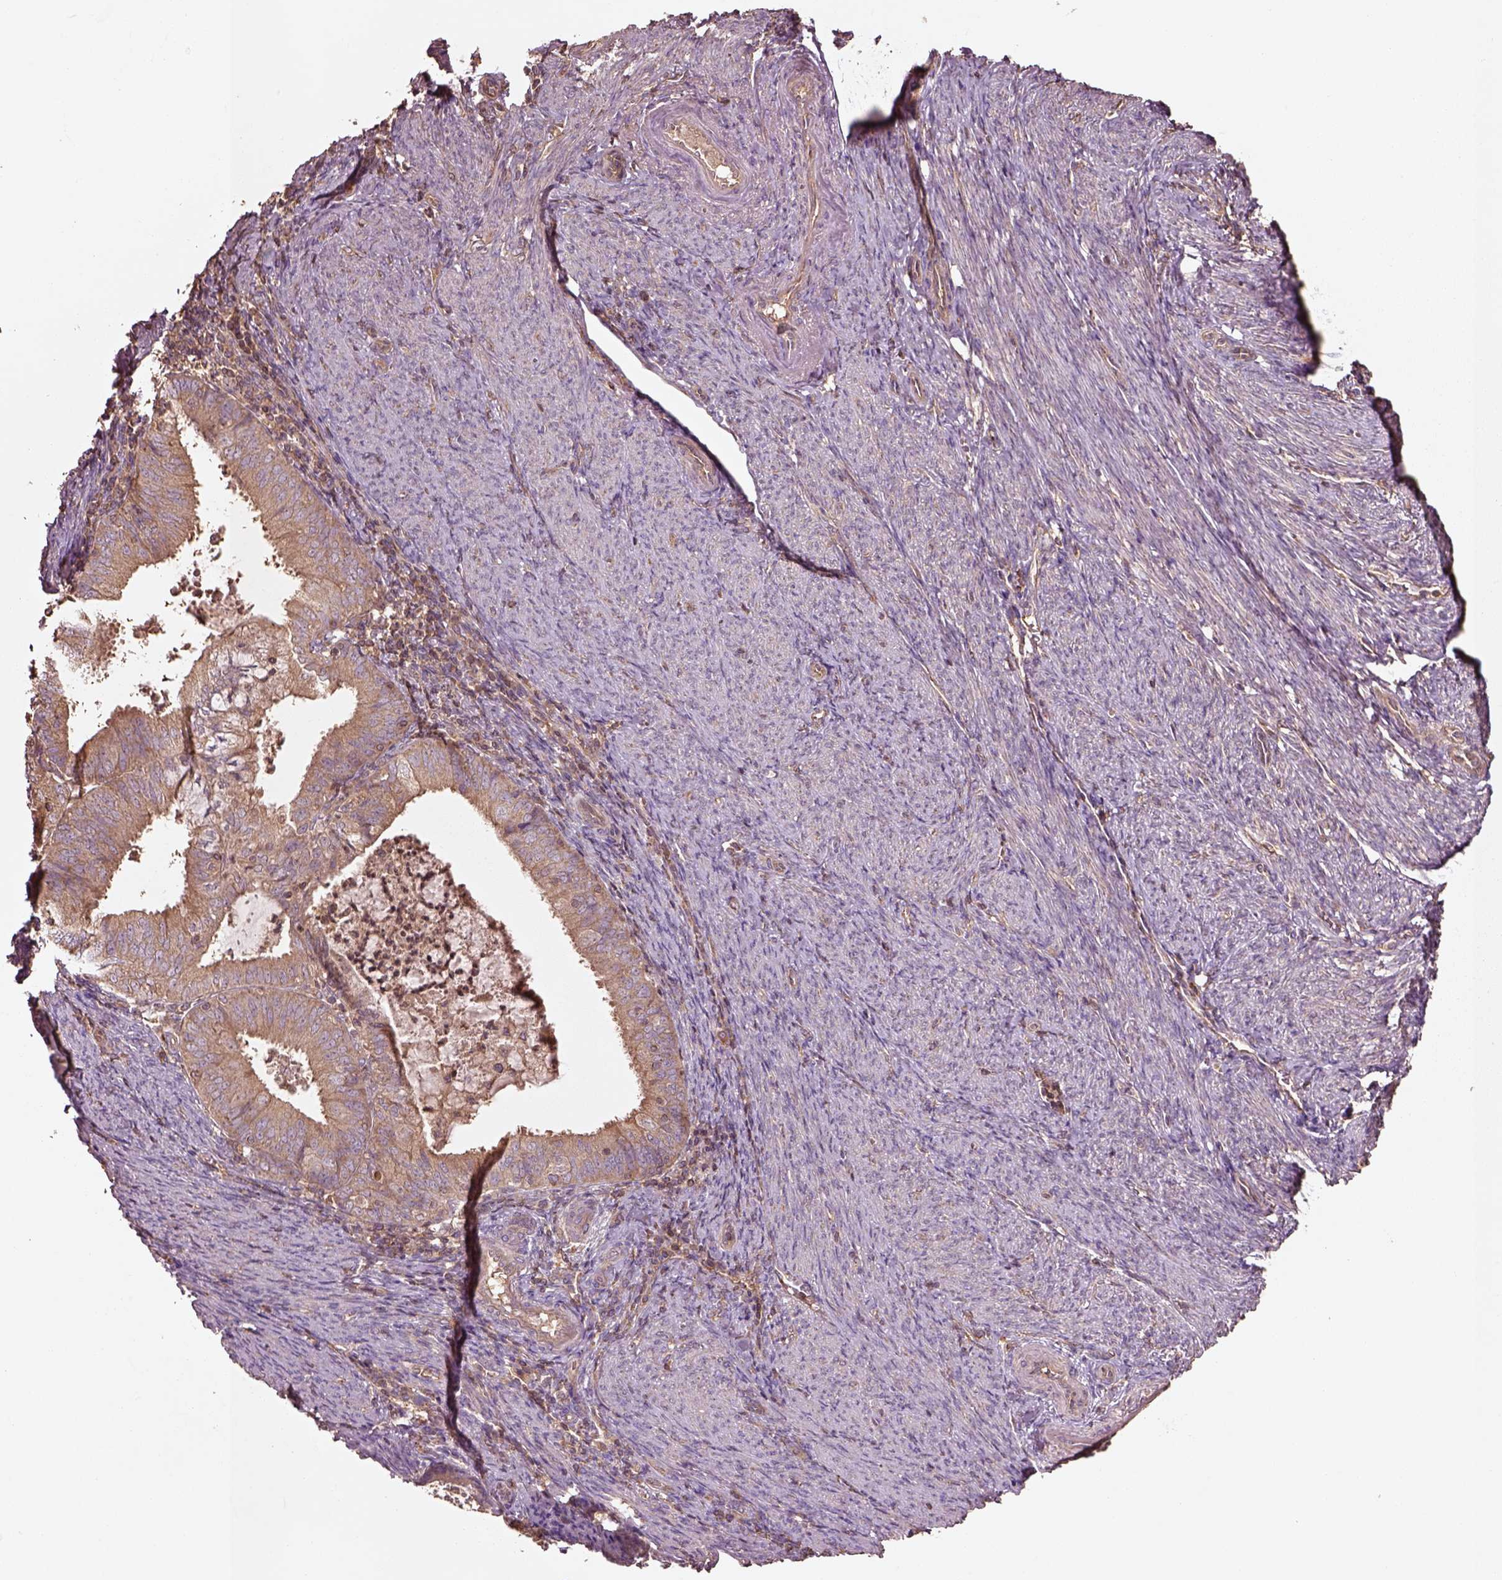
{"staining": {"intensity": "moderate", "quantity": ">75%", "location": "cytoplasmic/membranous"}, "tissue": "endometrial cancer", "cell_type": "Tumor cells", "image_type": "cancer", "snomed": [{"axis": "morphology", "description": "Adenocarcinoma, NOS"}, {"axis": "topography", "description": "Endometrium"}], "caption": "Immunohistochemistry (IHC) photomicrograph of endometrial cancer (adenocarcinoma) stained for a protein (brown), which exhibits medium levels of moderate cytoplasmic/membranous expression in approximately >75% of tumor cells.", "gene": "TRADD", "patient": {"sex": "female", "age": 57}}